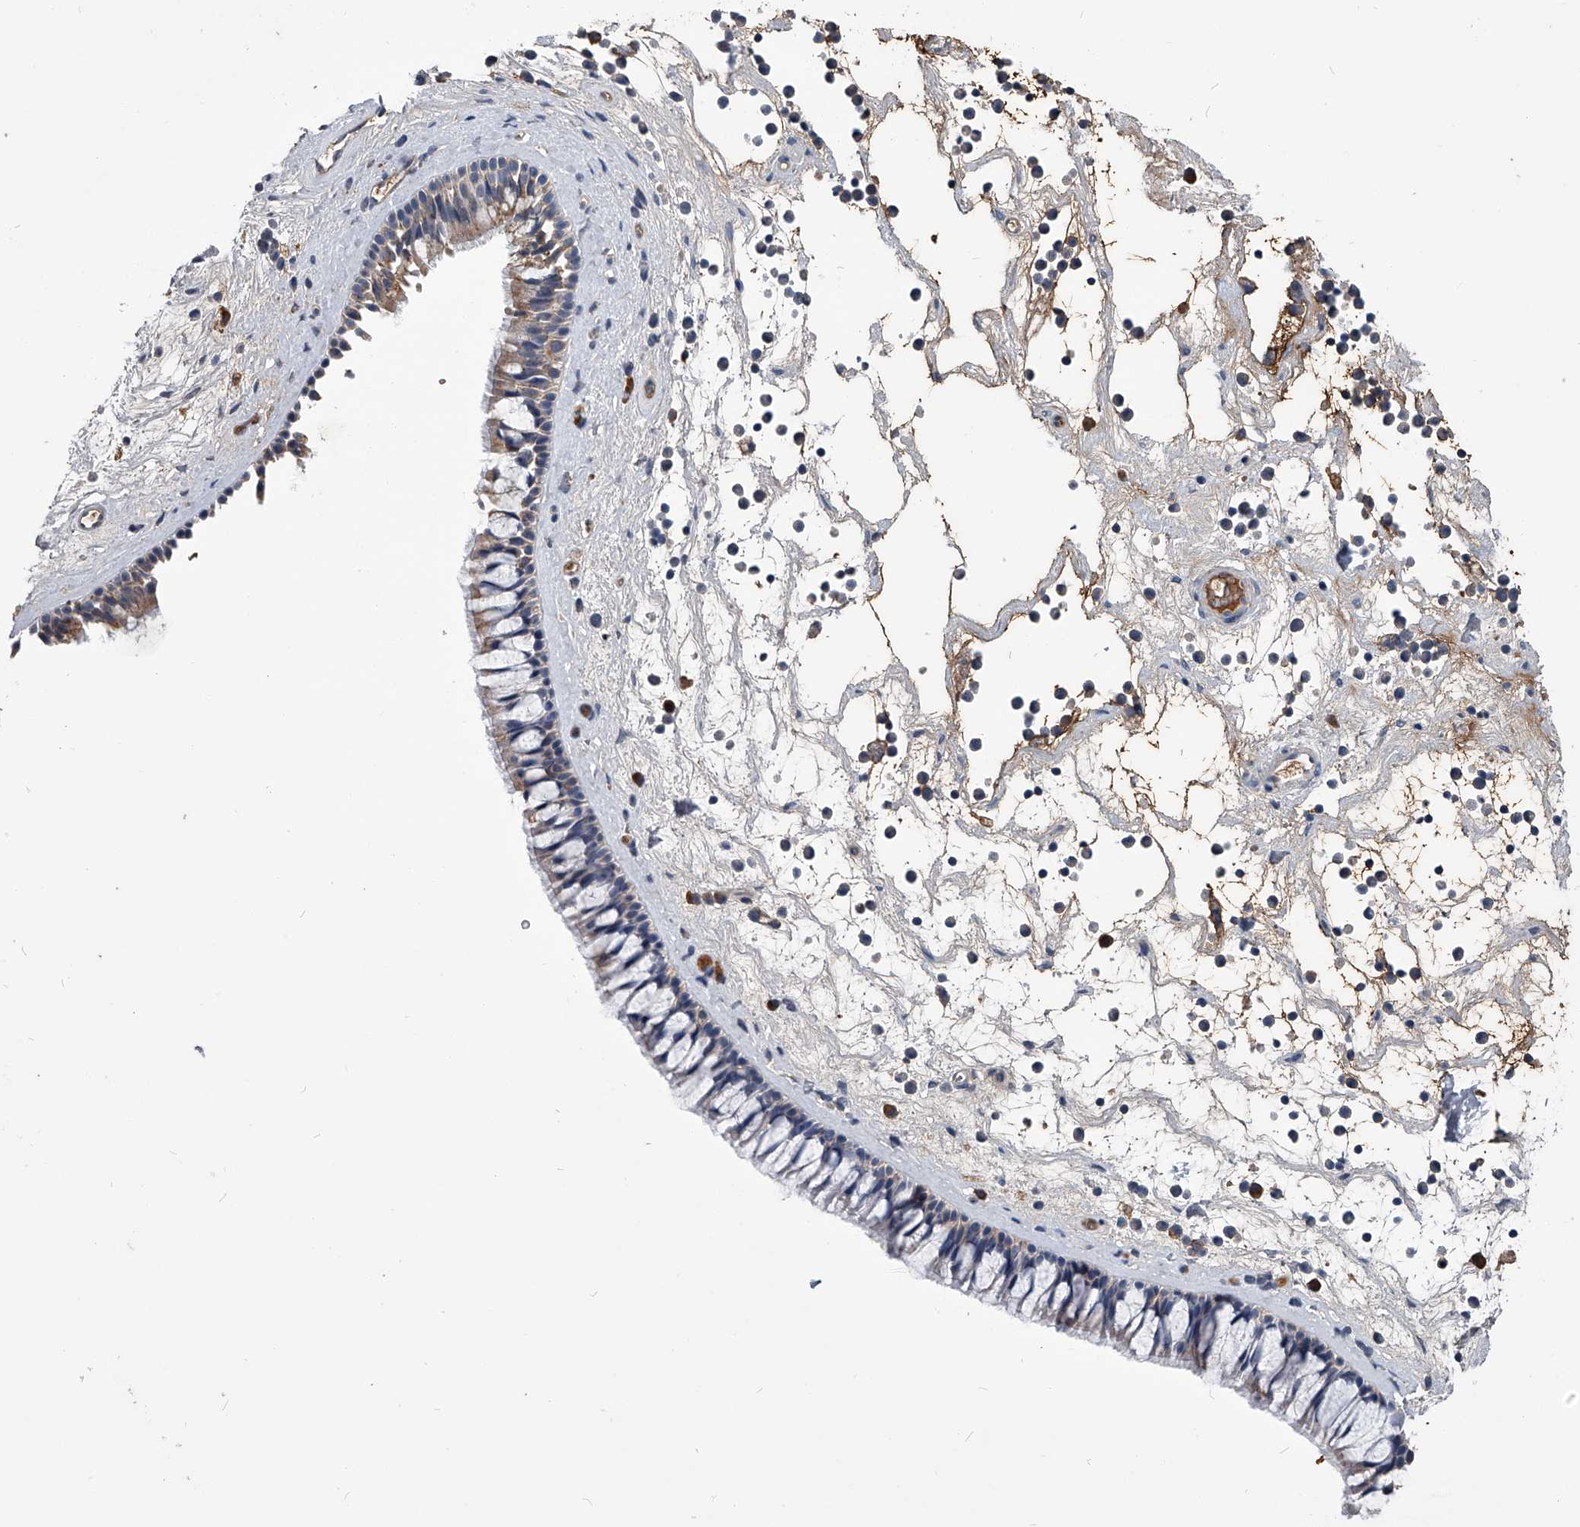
{"staining": {"intensity": "moderate", "quantity": "25%-75%", "location": "cytoplasmic/membranous"}, "tissue": "nasopharynx", "cell_type": "Respiratory epithelial cells", "image_type": "normal", "snomed": [{"axis": "morphology", "description": "Normal tissue, NOS"}, {"axis": "topography", "description": "Nasopharynx"}], "caption": "Immunohistochemical staining of normal human nasopharynx displays moderate cytoplasmic/membranous protein expression in approximately 25%-75% of respiratory epithelial cells. (DAB IHC, brown staining for protein, blue staining for nuclei).", "gene": "OAT", "patient": {"sex": "male", "age": 64}}